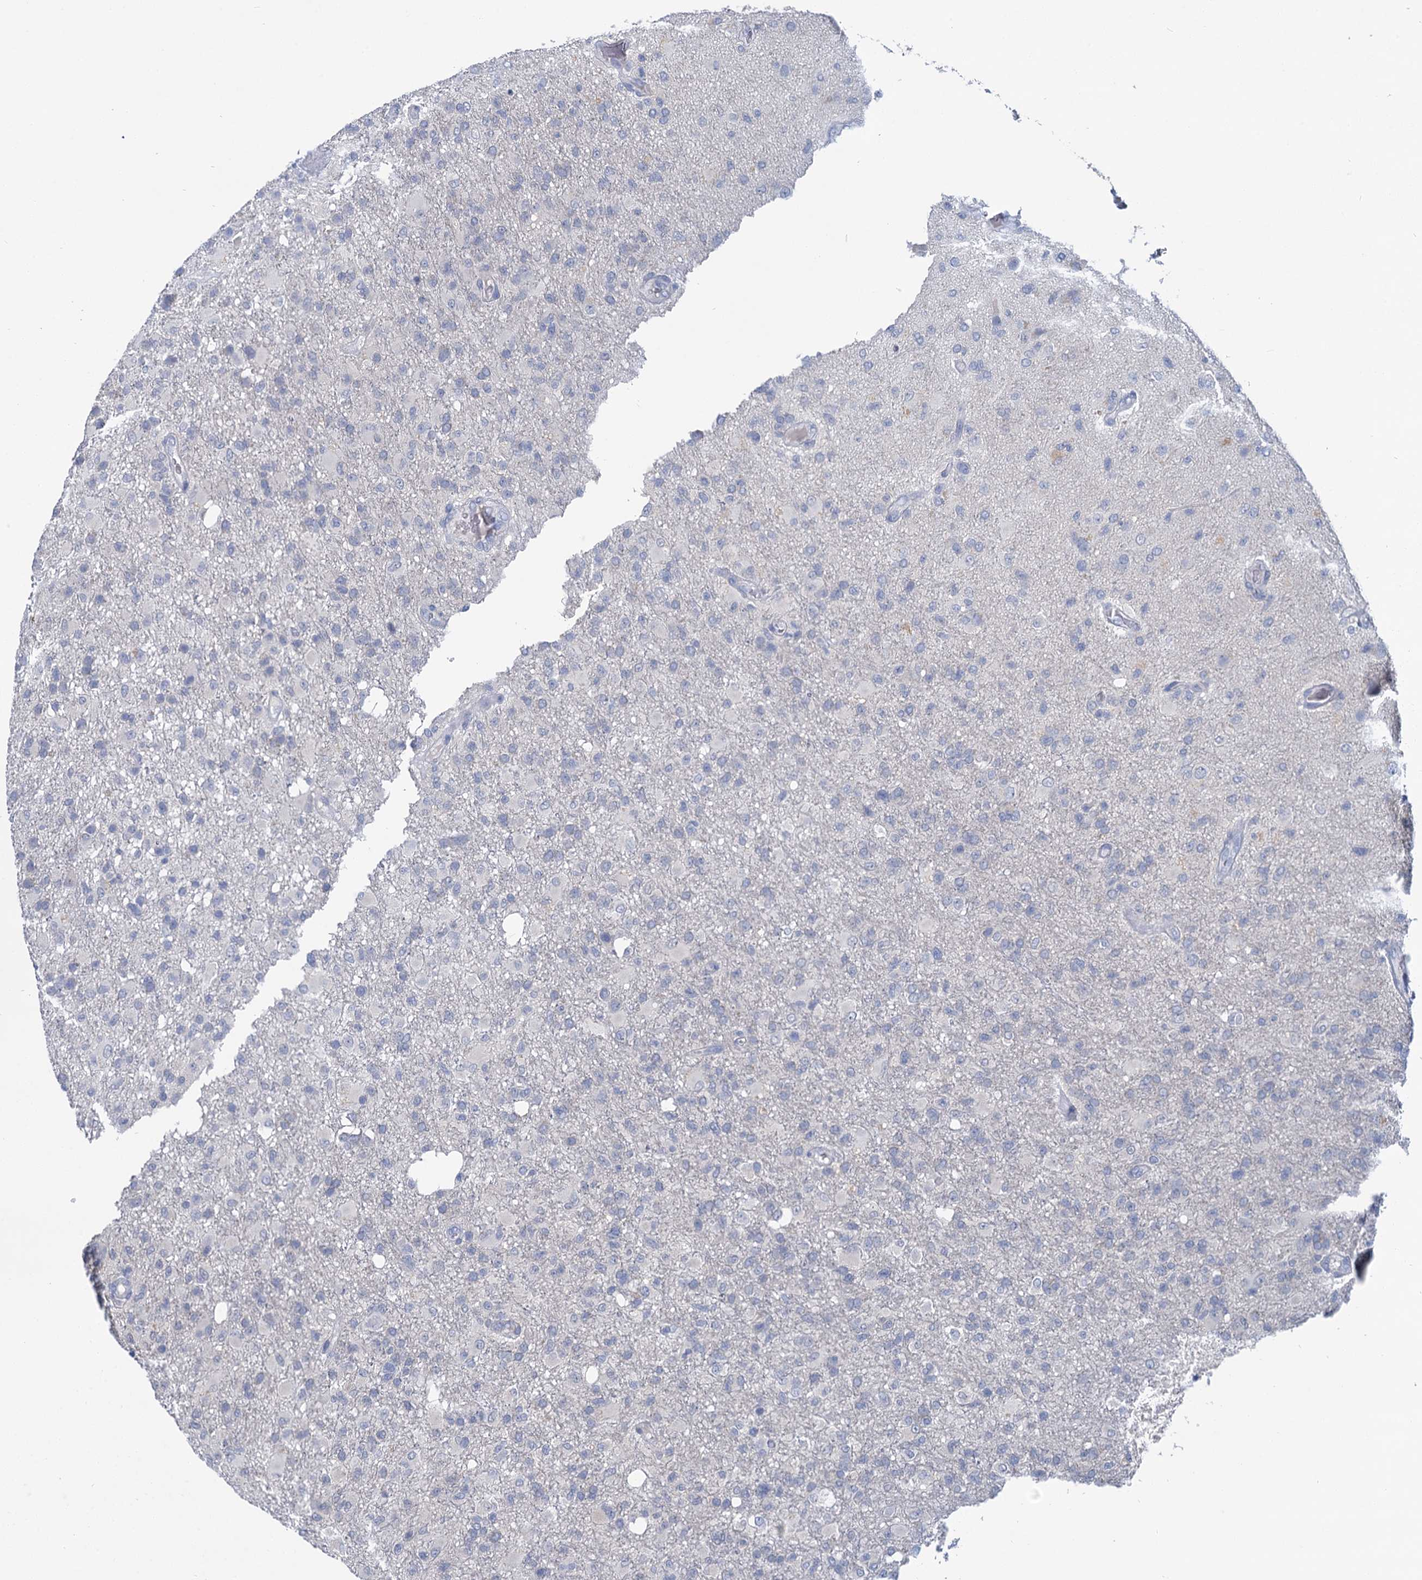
{"staining": {"intensity": "negative", "quantity": "none", "location": "none"}, "tissue": "glioma", "cell_type": "Tumor cells", "image_type": "cancer", "snomed": [{"axis": "morphology", "description": "Glioma, malignant, High grade"}, {"axis": "topography", "description": "Brain"}], "caption": "High magnification brightfield microscopy of malignant glioma (high-grade) stained with DAB (brown) and counterstained with hematoxylin (blue): tumor cells show no significant positivity.", "gene": "ANKRD42", "patient": {"sex": "female", "age": 74}}